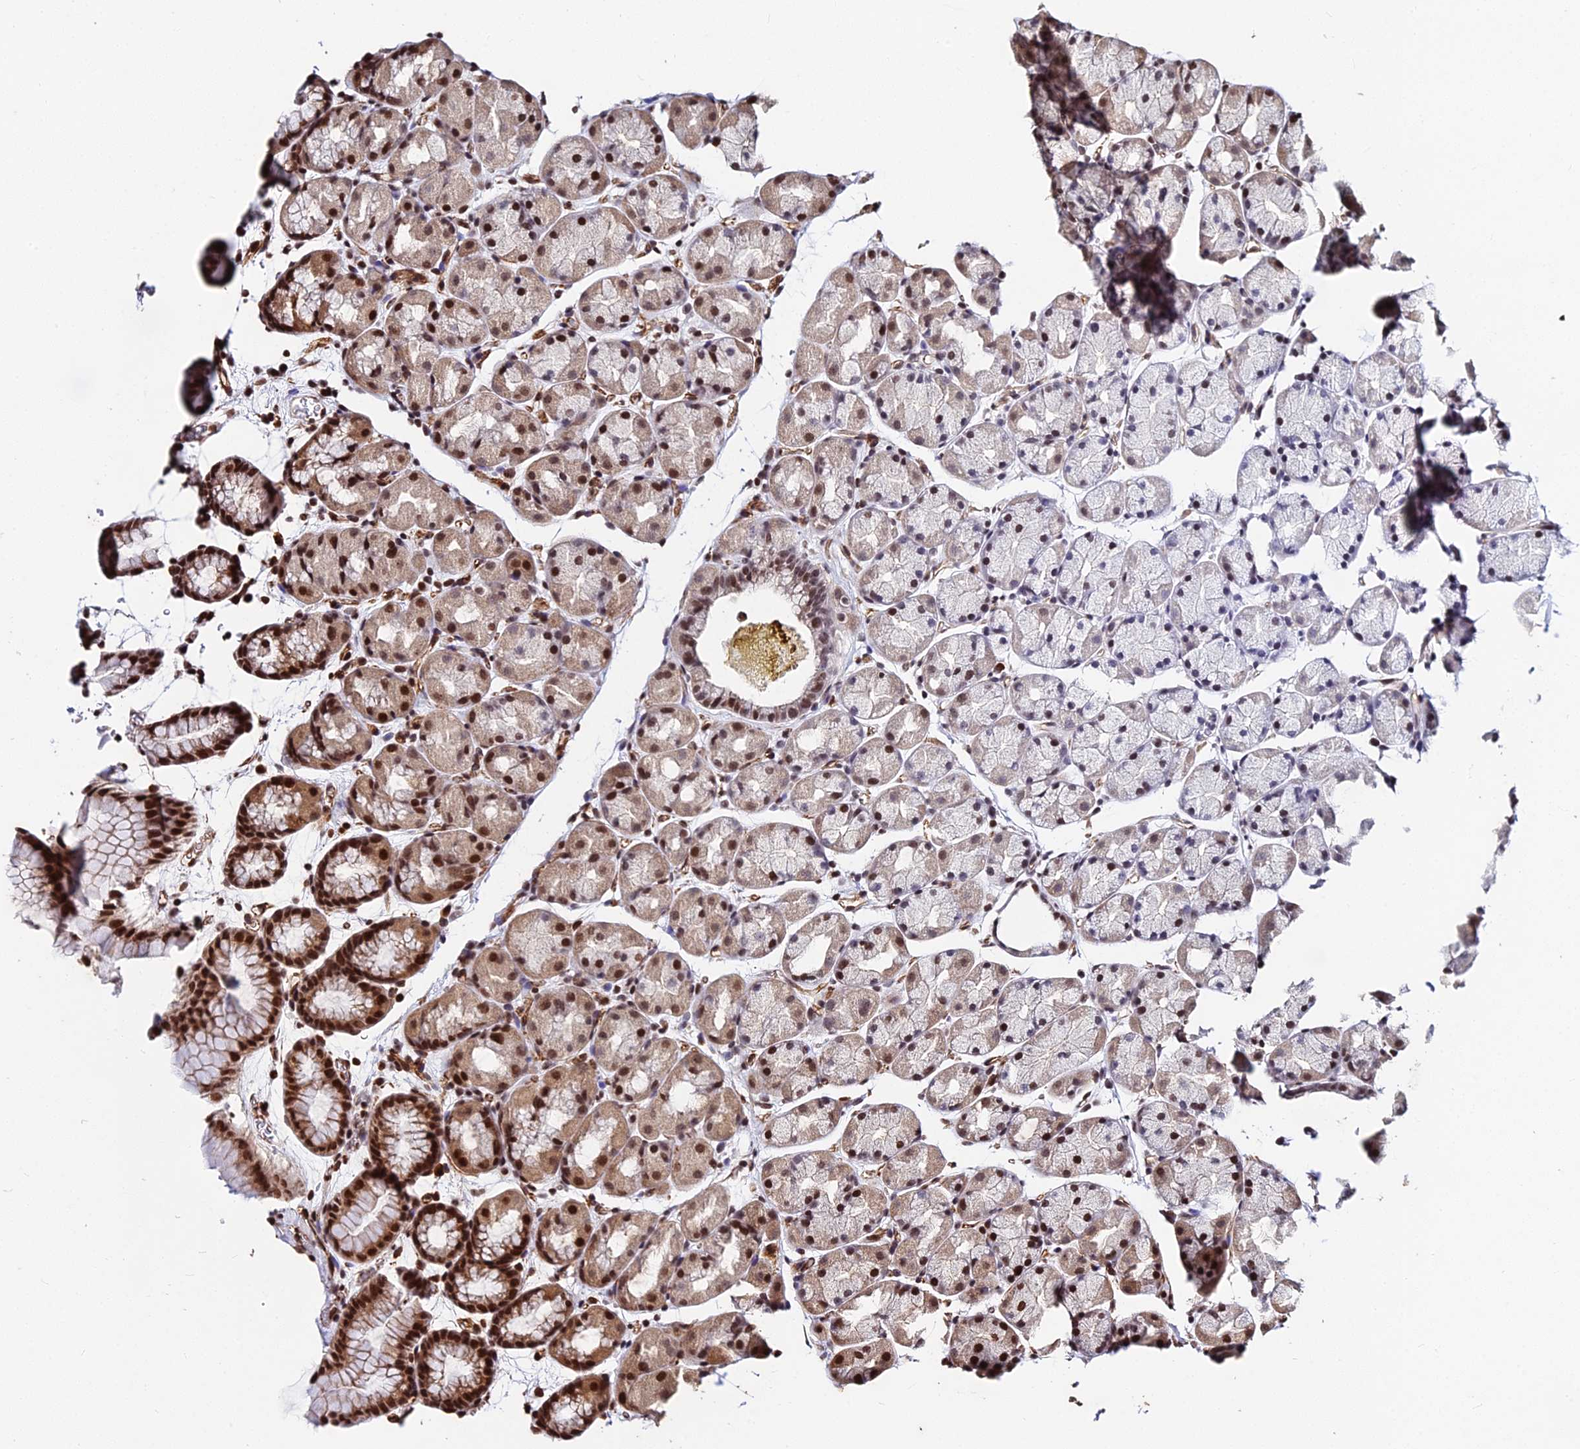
{"staining": {"intensity": "strong", "quantity": "25%-75%", "location": "nuclear"}, "tissue": "stomach", "cell_type": "Glandular cells", "image_type": "normal", "snomed": [{"axis": "morphology", "description": "Normal tissue, NOS"}, {"axis": "topography", "description": "Stomach, upper"}, {"axis": "topography", "description": "Stomach"}], "caption": "Brown immunohistochemical staining in normal stomach demonstrates strong nuclear expression in about 25%-75% of glandular cells.", "gene": "NYAP2", "patient": {"sex": "male", "age": 47}}